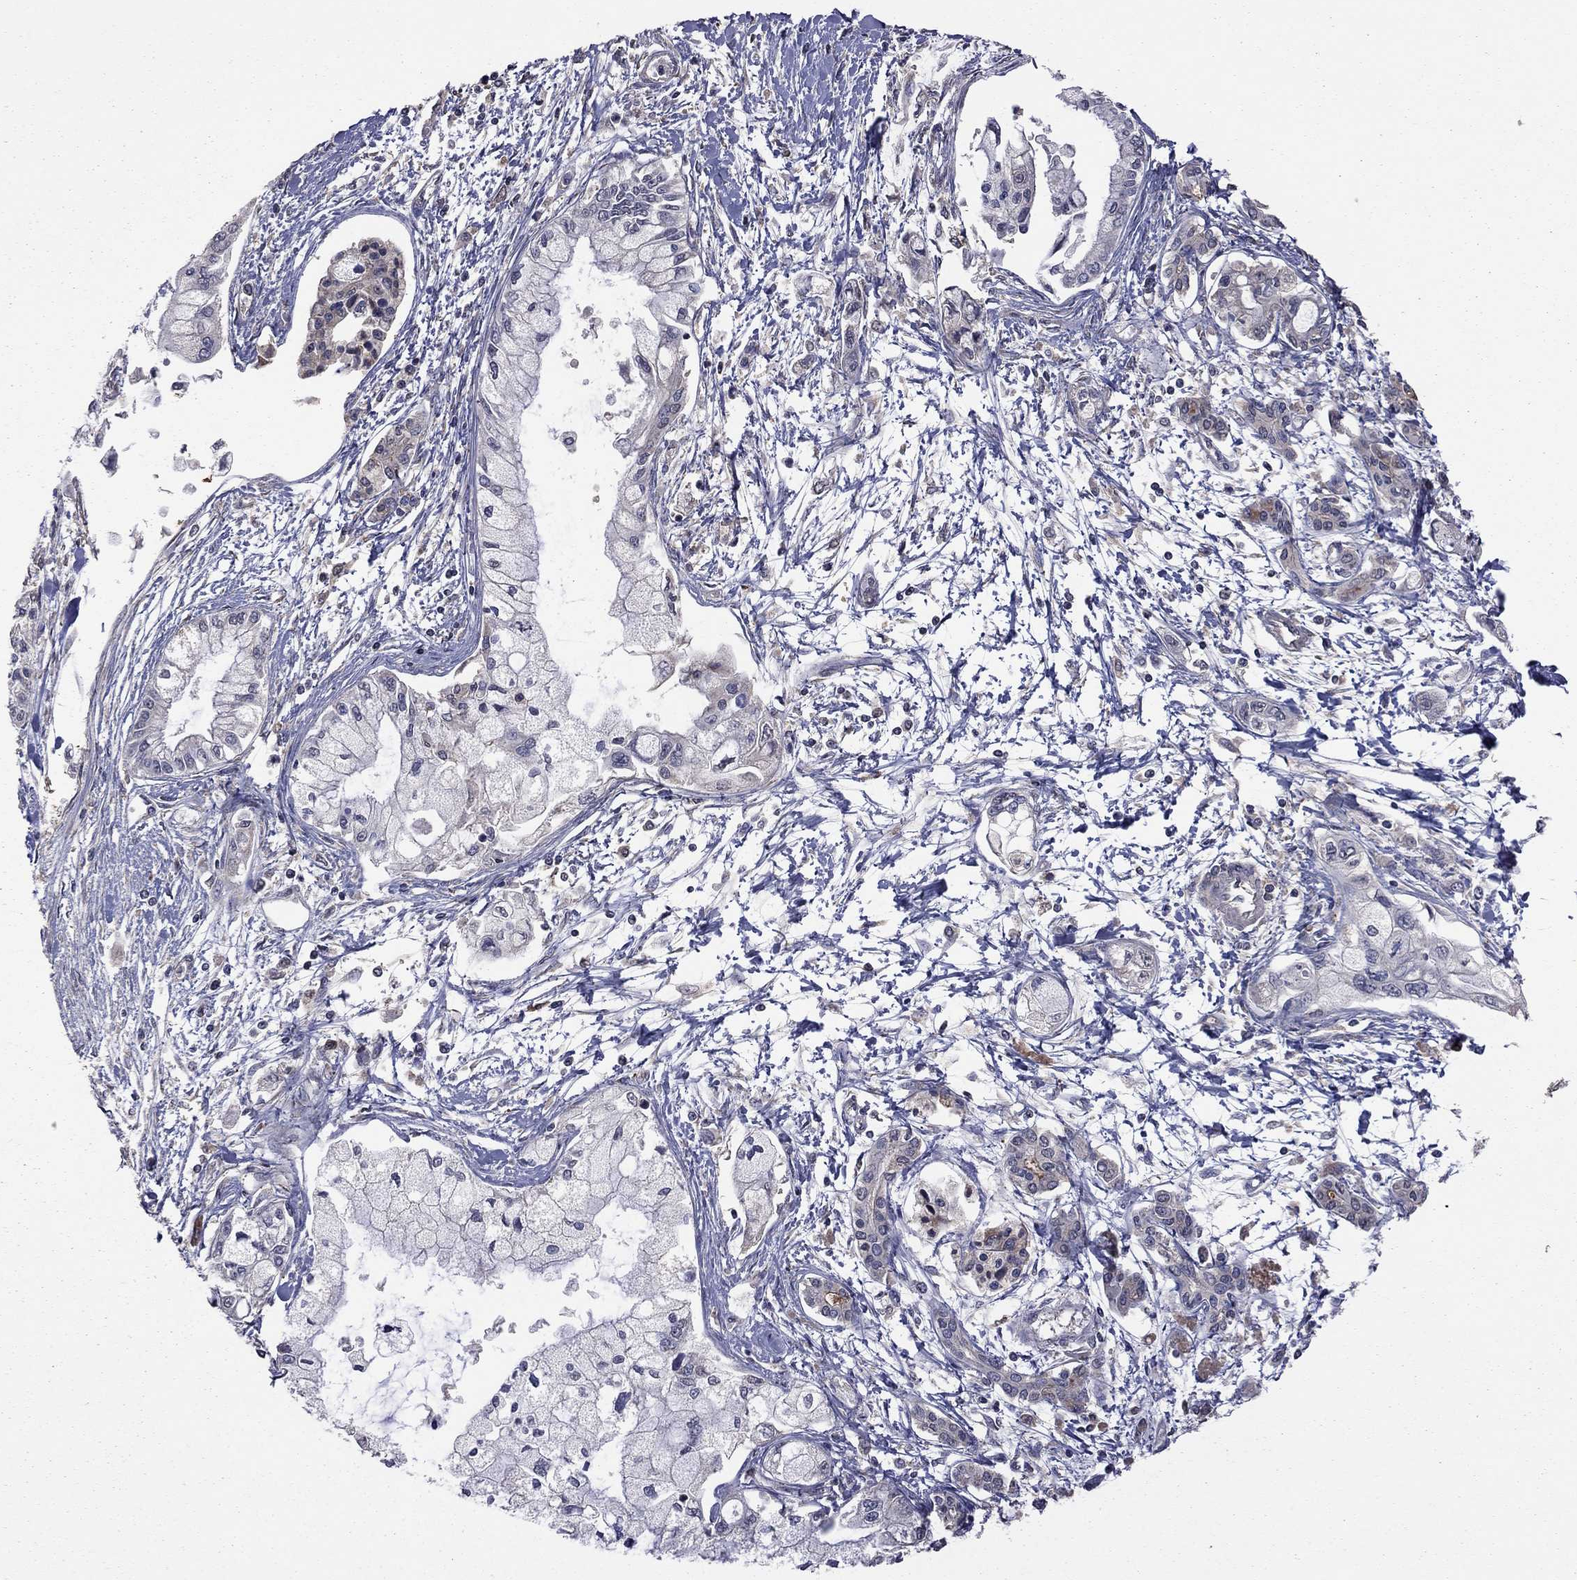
{"staining": {"intensity": "negative", "quantity": "none", "location": "none"}, "tissue": "pancreatic cancer", "cell_type": "Tumor cells", "image_type": "cancer", "snomed": [{"axis": "morphology", "description": "Adenocarcinoma, NOS"}, {"axis": "topography", "description": "Pancreas"}], "caption": "IHC photomicrograph of neoplastic tissue: human pancreatic cancer (adenocarcinoma) stained with DAB (3,3'-diaminobenzidine) exhibits no significant protein positivity in tumor cells. The staining is performed using DAB (3,3'-diaminobenzidine) brown chromogen with nuclei counter-stained in using hematoxylin.", "gene": "TSNARE1", "patient": {"sex": "male", "age": 54}}